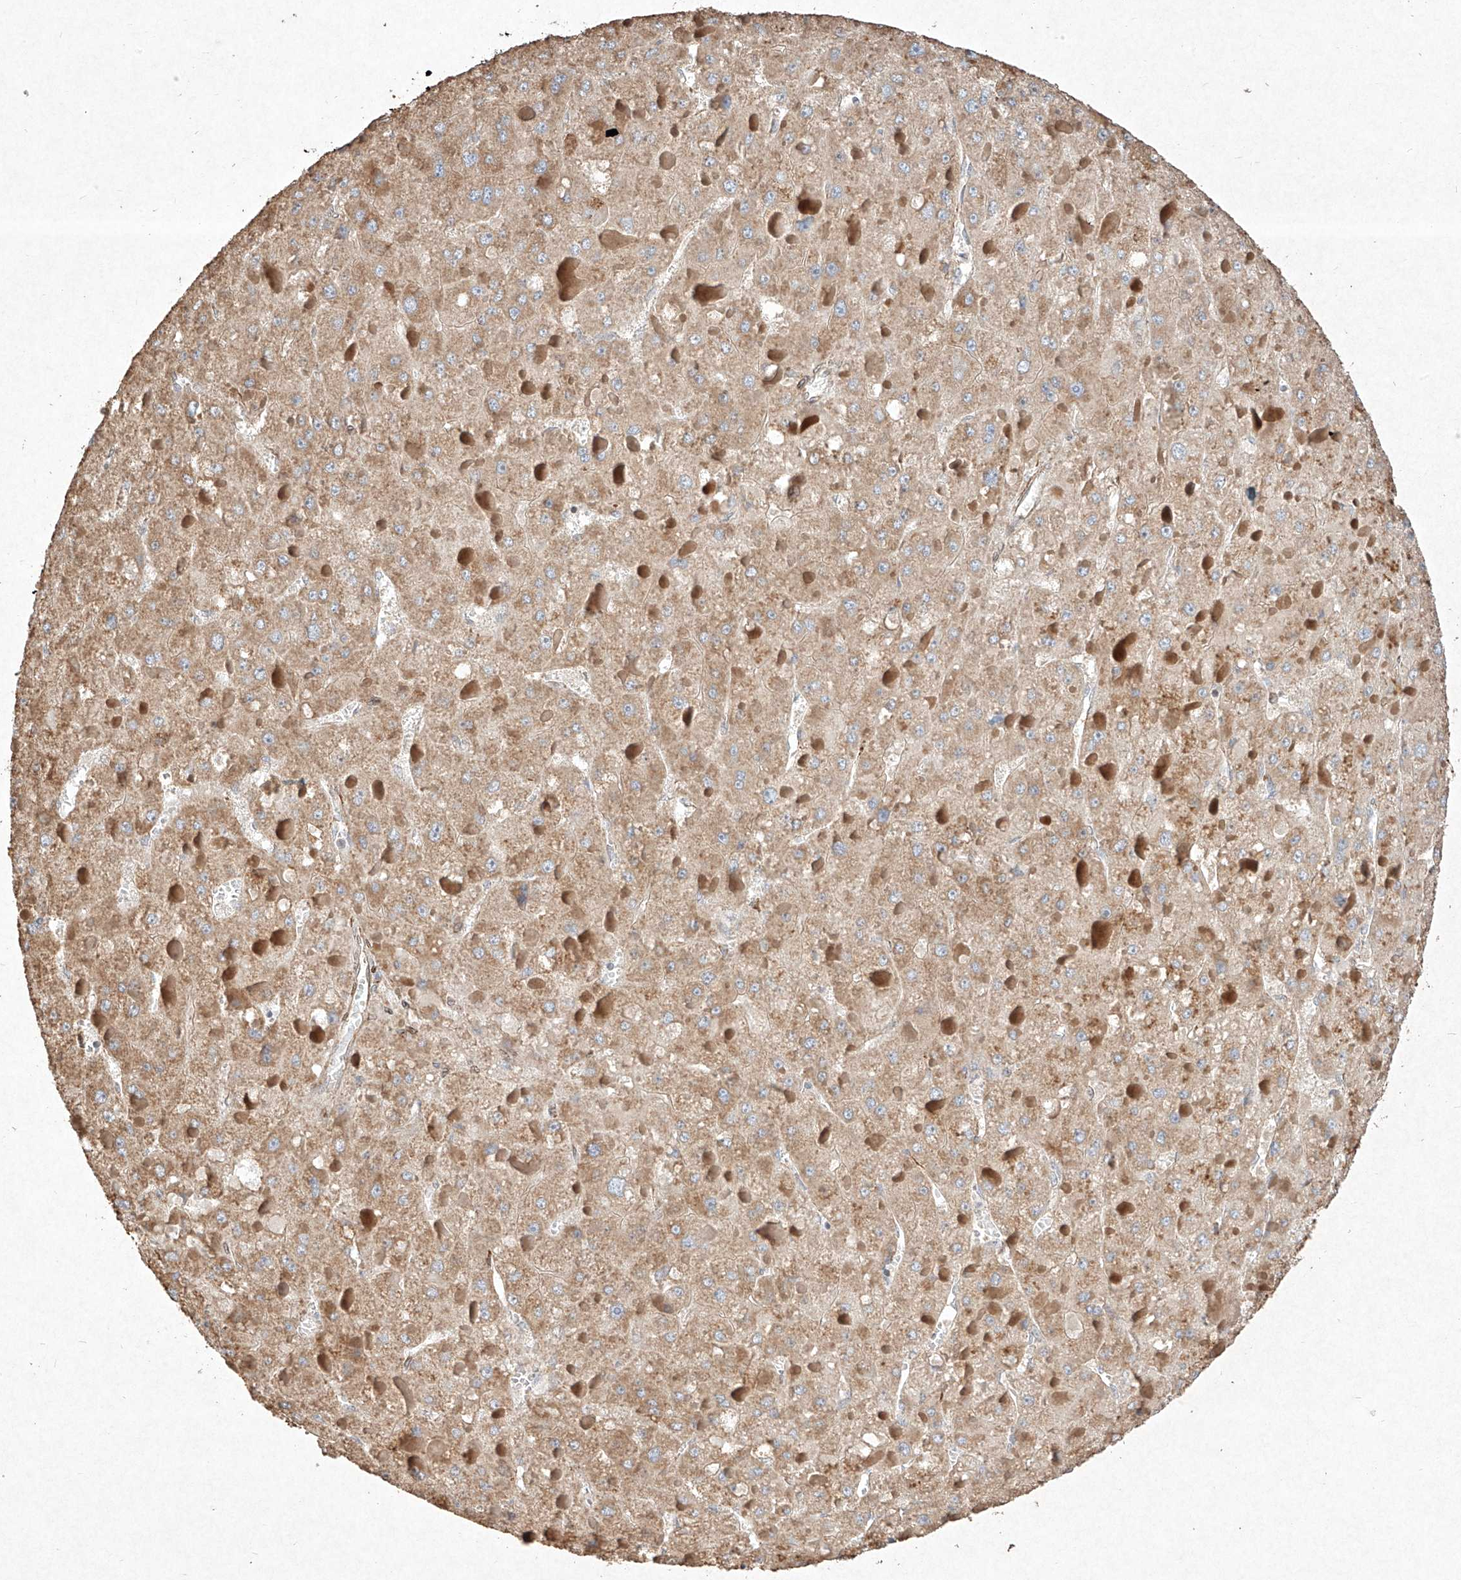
{"staining": {"intensity": "moderate", "quantity": ">75%", "location": "cytoplasmic/membranous"}, "tissue": "liver cancer", "cell_type": "Tumor cells", "image_type": "cancer", "snomed": [{"axis": "morphology", "description": "Carcinoma, Hepatocellular, NOS"}, {"axis": "topography", "description": "Liver"}], "caption": "A high-resolution image shows IHC staining of liver hepatocellular carcinoma, which reveals moderate cytoplasmic/membranous positivity in about >75% of tumor cells.", "gene": "SEMA3B", "patient": {"sex": "female", "age": 73}}